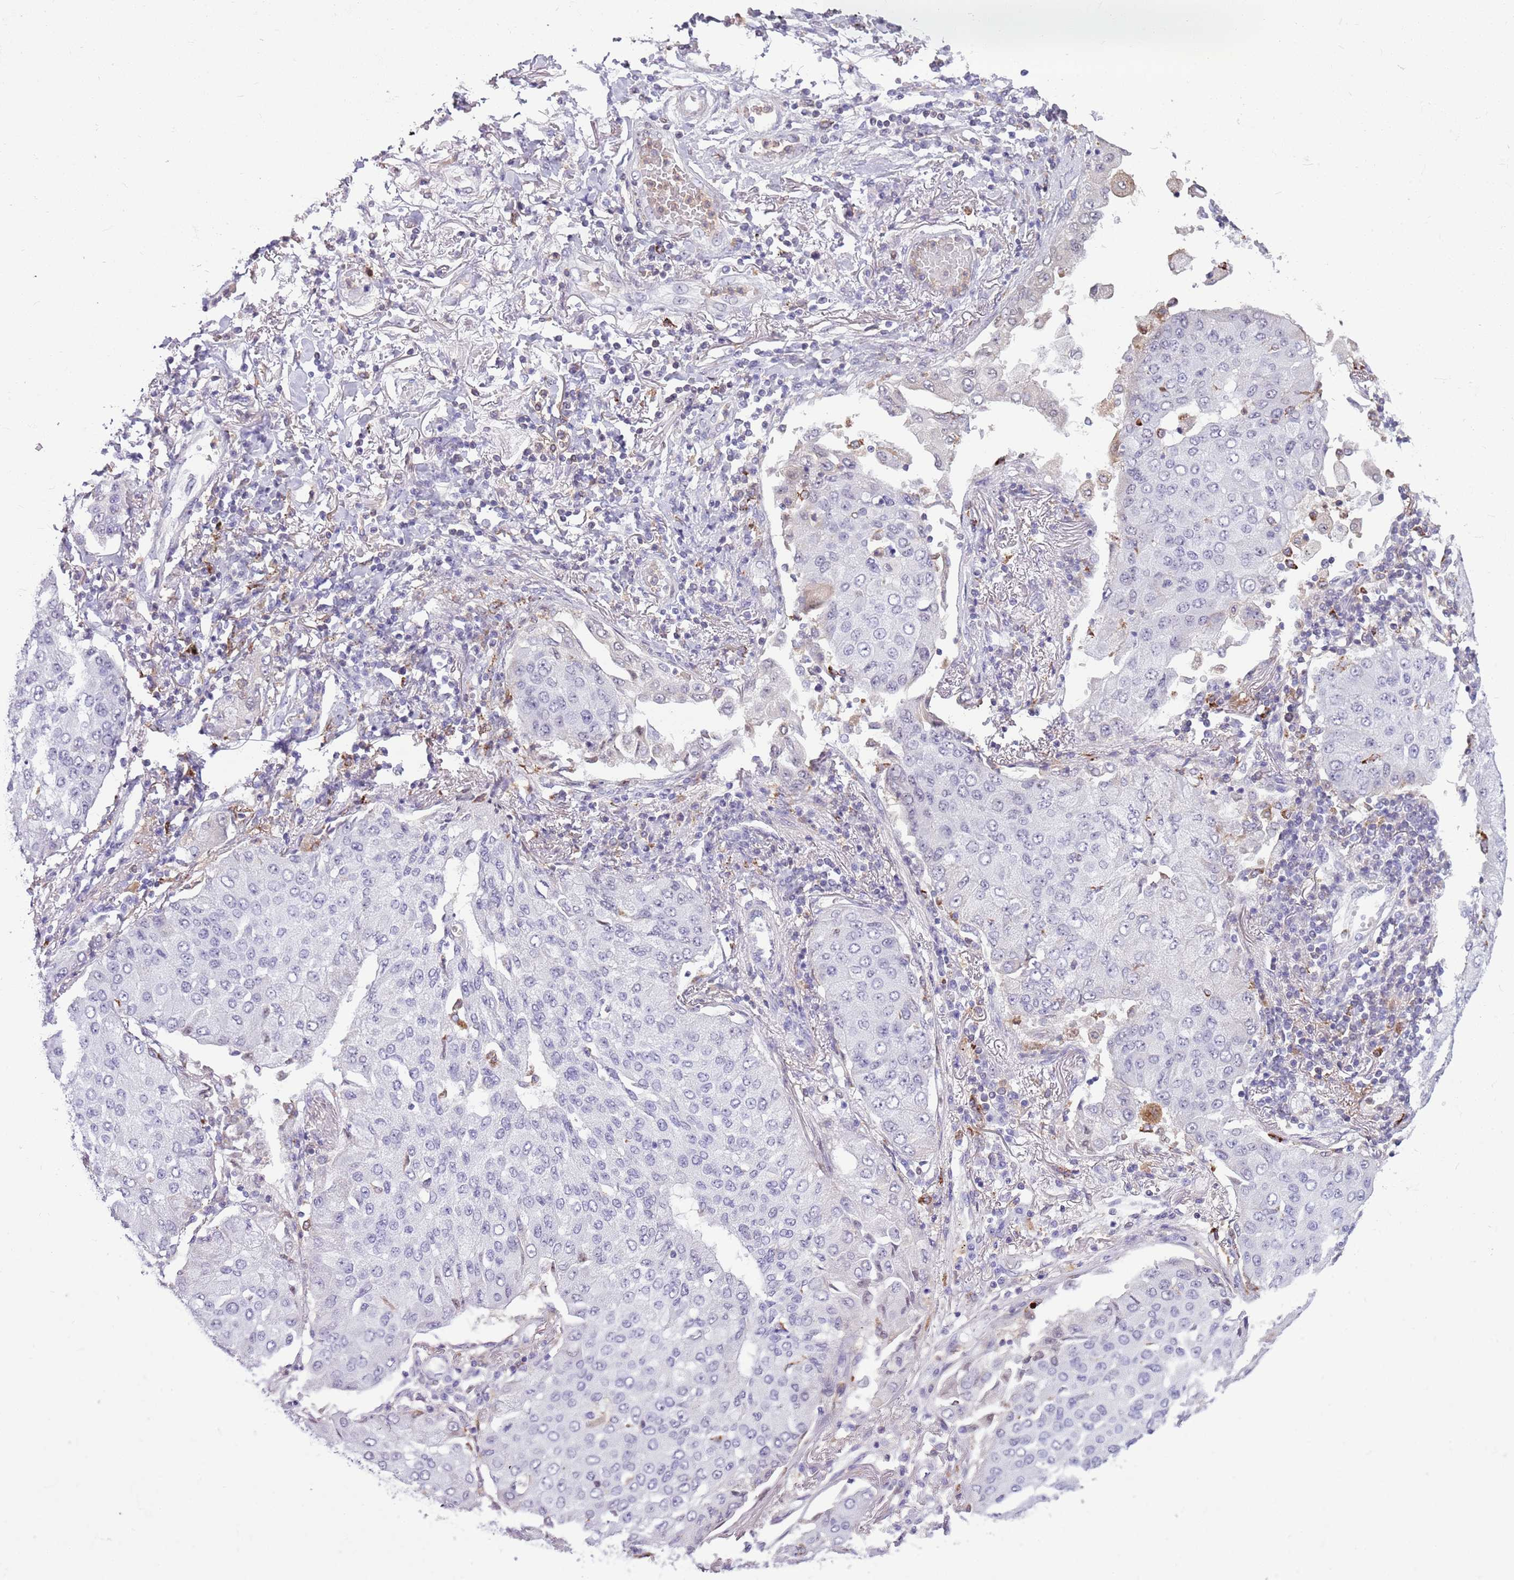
{"staining": {"intensity": "negative", "quantity": "none", "location": "none"}, "tissue": "lung cancer", "cell_type": "Tumor cells", "image_type": "cancer", "snomed": [{"axis": "morphology", "description": "Squamous cell carcinoma, NOS"}, {"axis": "topography", "description": "Lung"}], "caption": "Immunohistochemistry histopathology image of neoplastic tissue: lung squamous cell carcinoma stained with DAB (3,3'-diaminobenzidine) displays no significant protein positivity in tumor cells. Brightfield microscopy of IHC stained with DAB (brown) and hematoxylin (blue), captured at high magnification.", "gene": "DHX32", "patient": {"sex": "male", "age": 74}}